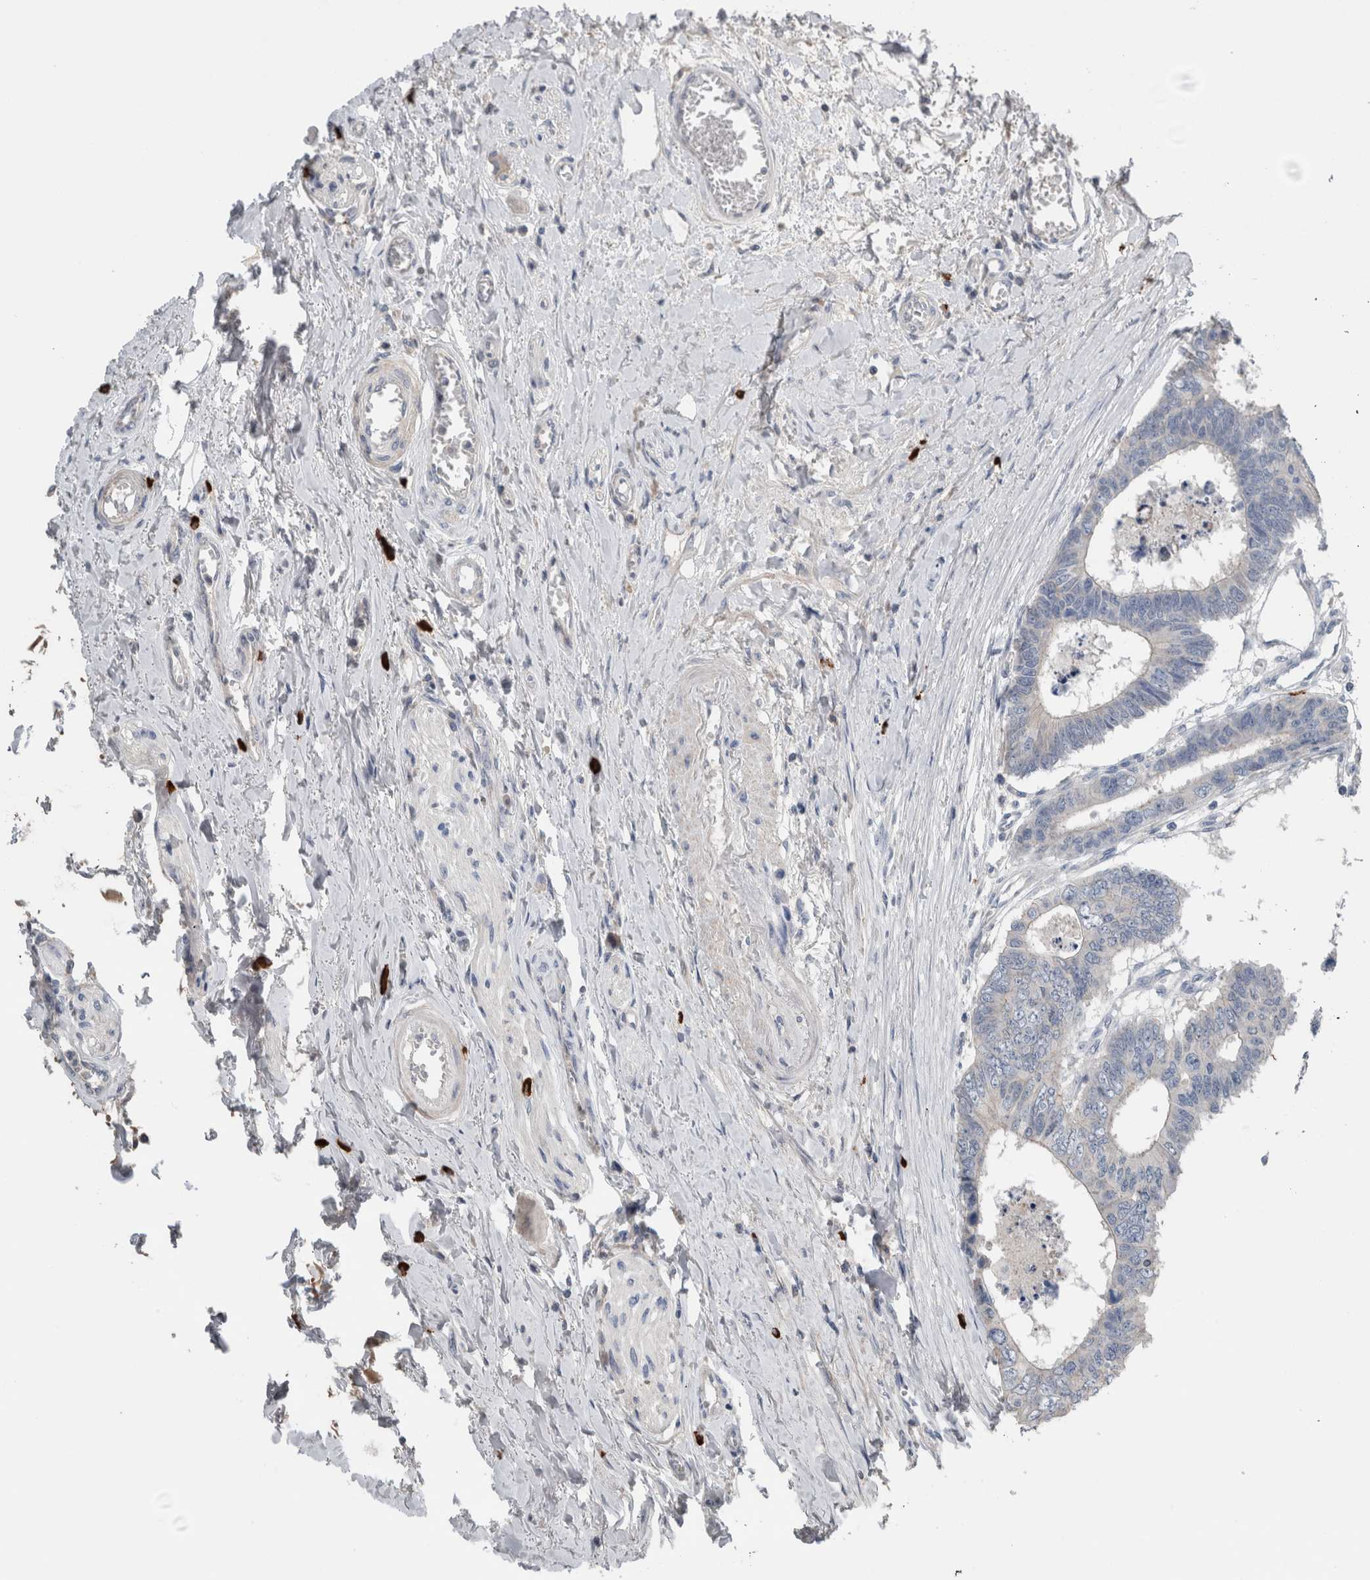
{"staining": {"intensity": "negative", "quantity": "none", "location": "none"}, "tissue": "colorectal cancer", "cell_type": "Tumor cells", "image_type": "cancer", "snomed": [{"axis": "morphology", "description": "Adenocarcinoma, NOS"}, {"axis": "topography", "description": "Rectum"}], "caption": "High power microscopy photomicrograph of an IHC image of colorectal cancer (adenocarcinoma), revealing no significant staining in tumor cells.", "gene": "CRNN", "patient": {"sex": "male", "age": 84}}